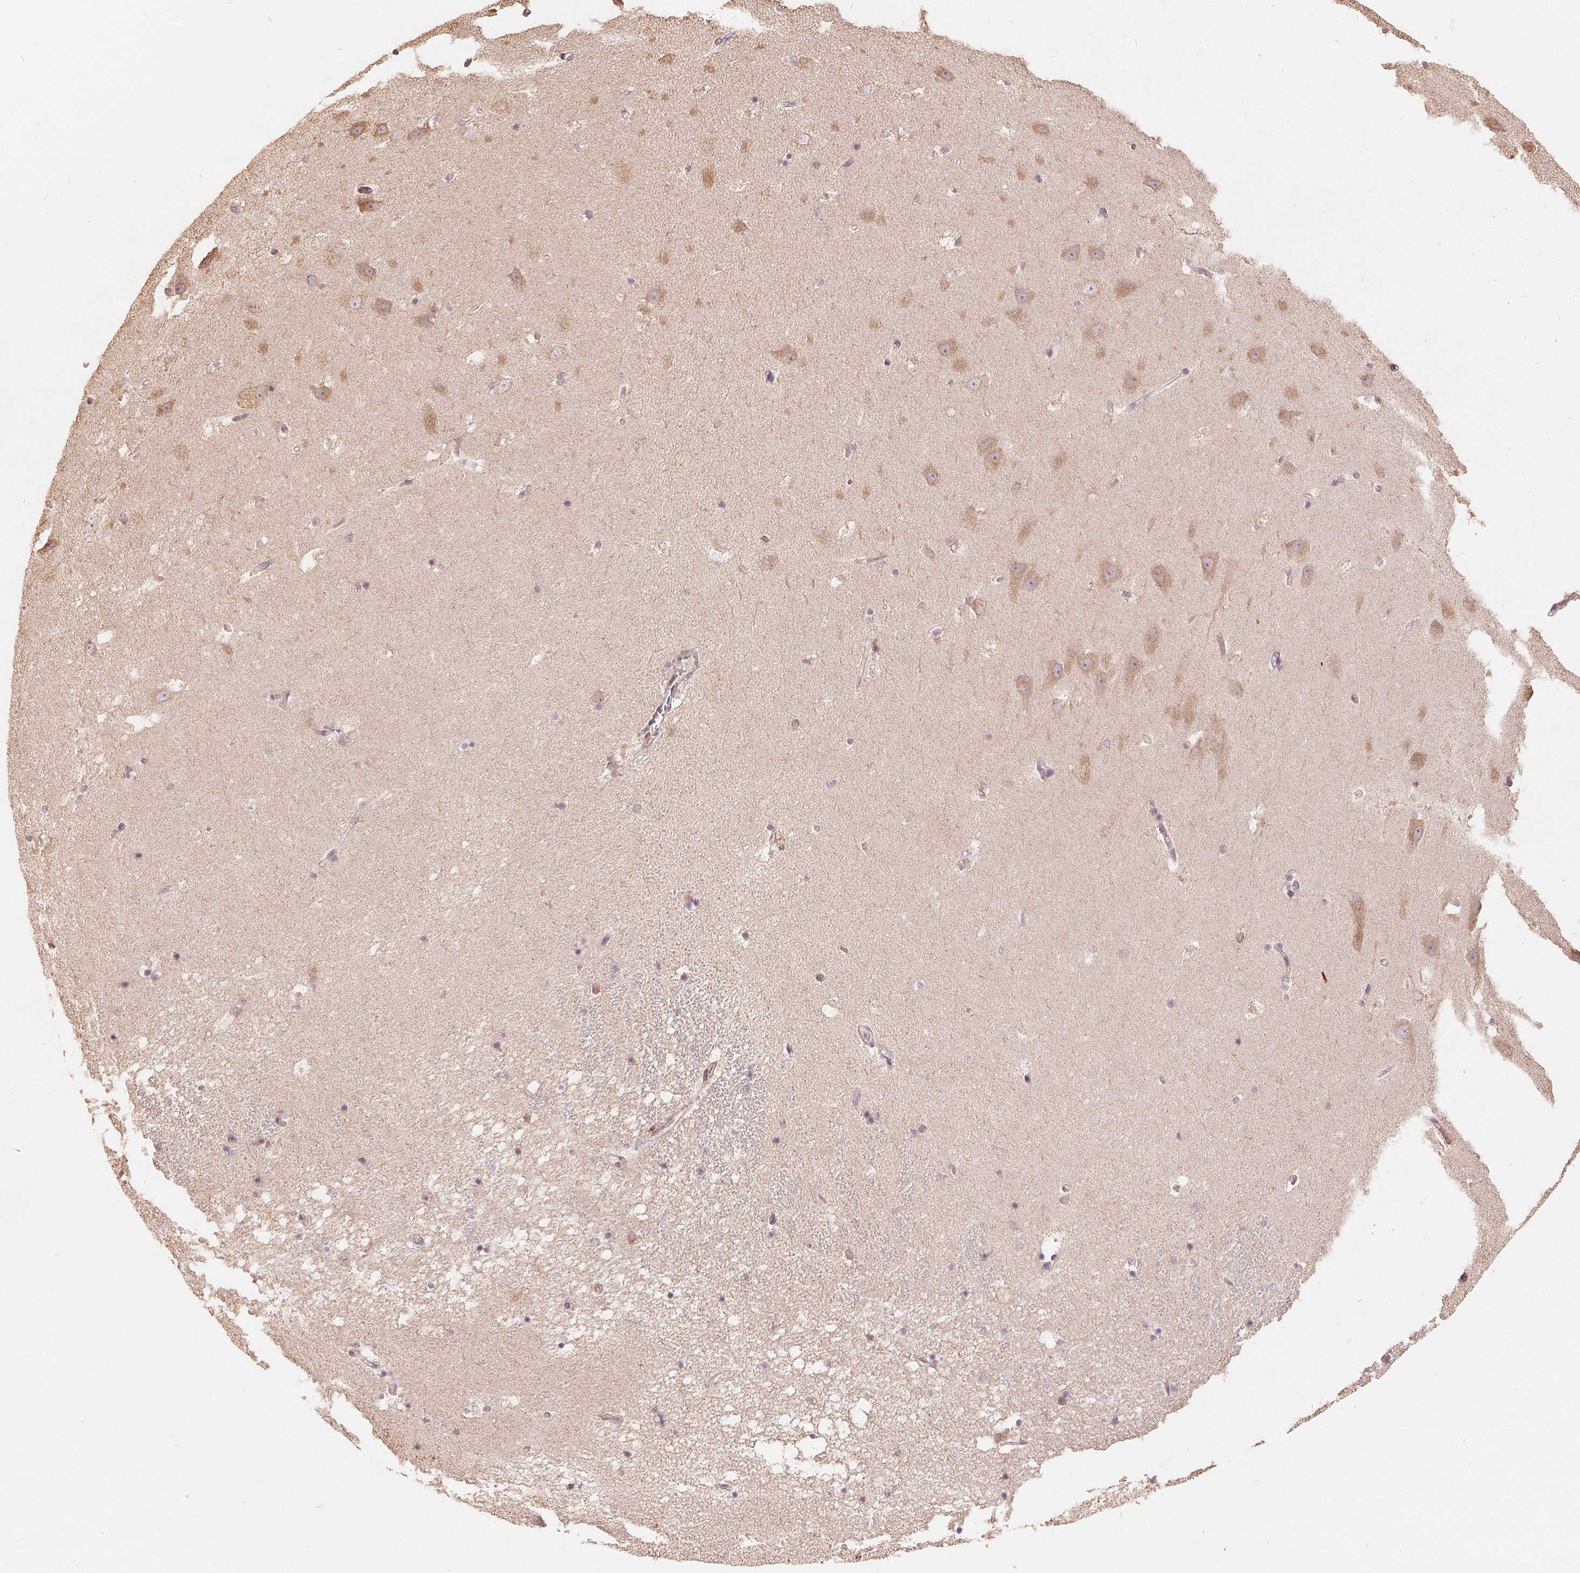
{"staining": {"intensity": "weak", "quantity": "<25%", "location": "cytoplasmic/membranous"}, "tissue": "hippocampus", "cell_type": "Glial cells", "image_type": "normal", "snomed": [{"axis": "morphology", "description": "Normal tissue, NOS"}, {"axis": "topography", "description": "Hippocampus"}], "caption": "There is no significant positivity in glial cells of hippocampus. The staining is performed using DAB (3,3'-diaminobenzidine) brown chromogen with nuclei counter-stained in using hematoxylin.", "gene": "CDIPT", "patient": {"sex": "male", "age": 58}}